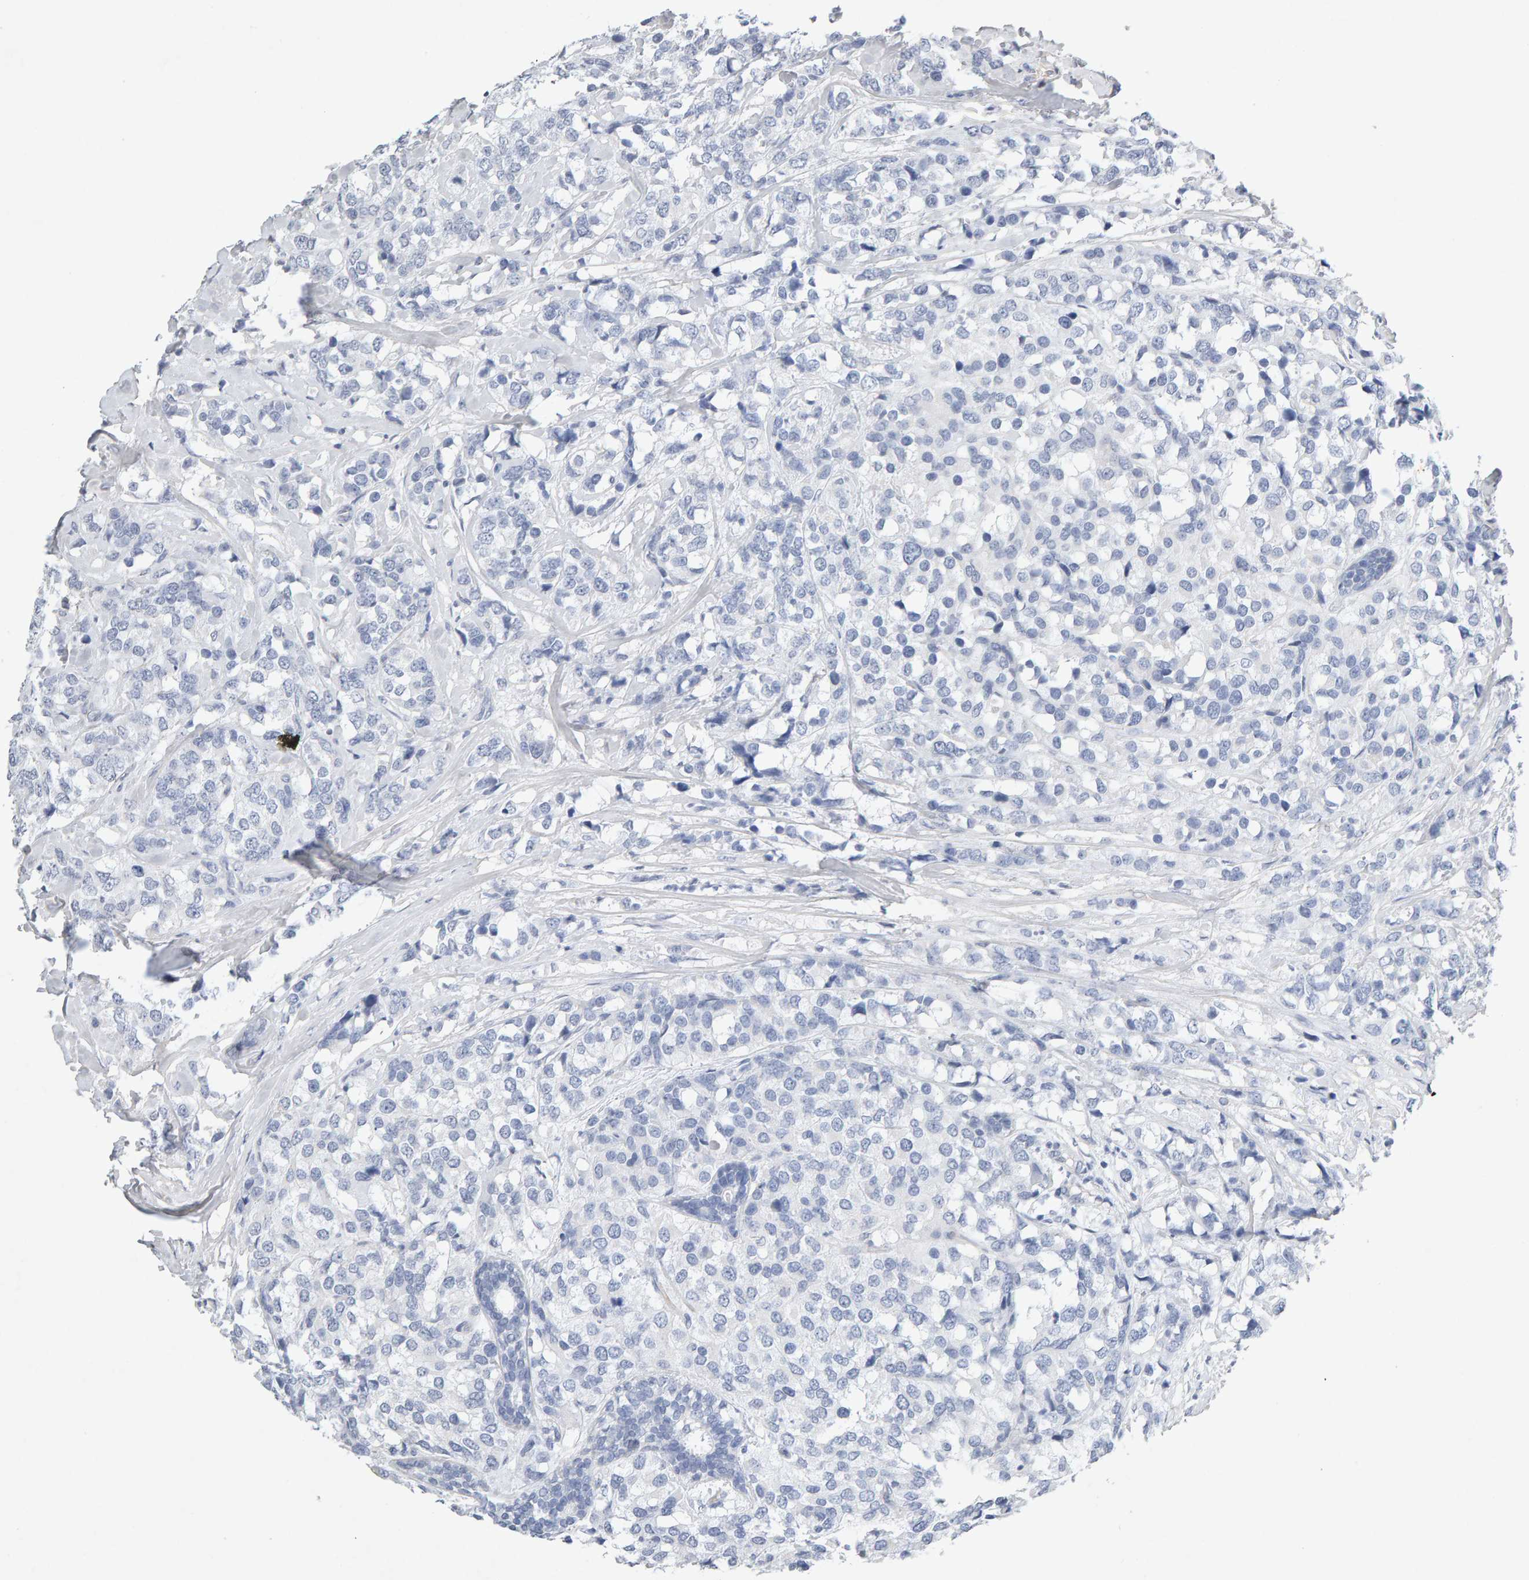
{"staining": {"intensity": "negative", "quantity": "none", "location": "none"}, "tissue": "breast cancer", "cell_type": "Tumor cells", "image_type": "cancer", "snomed": [{"axis": "morphology", "description": "Lobular carcinoma"}, {"axis": "topography", "description": "Breast"}], "caption": "This is a micrograph of immunohistochemistry (IHC) staining of breast lobular carcinoma, which shows no positivity in tumor cells.", "gene": "PTPRM", "patient": {"sex": "female", "age": 59}}